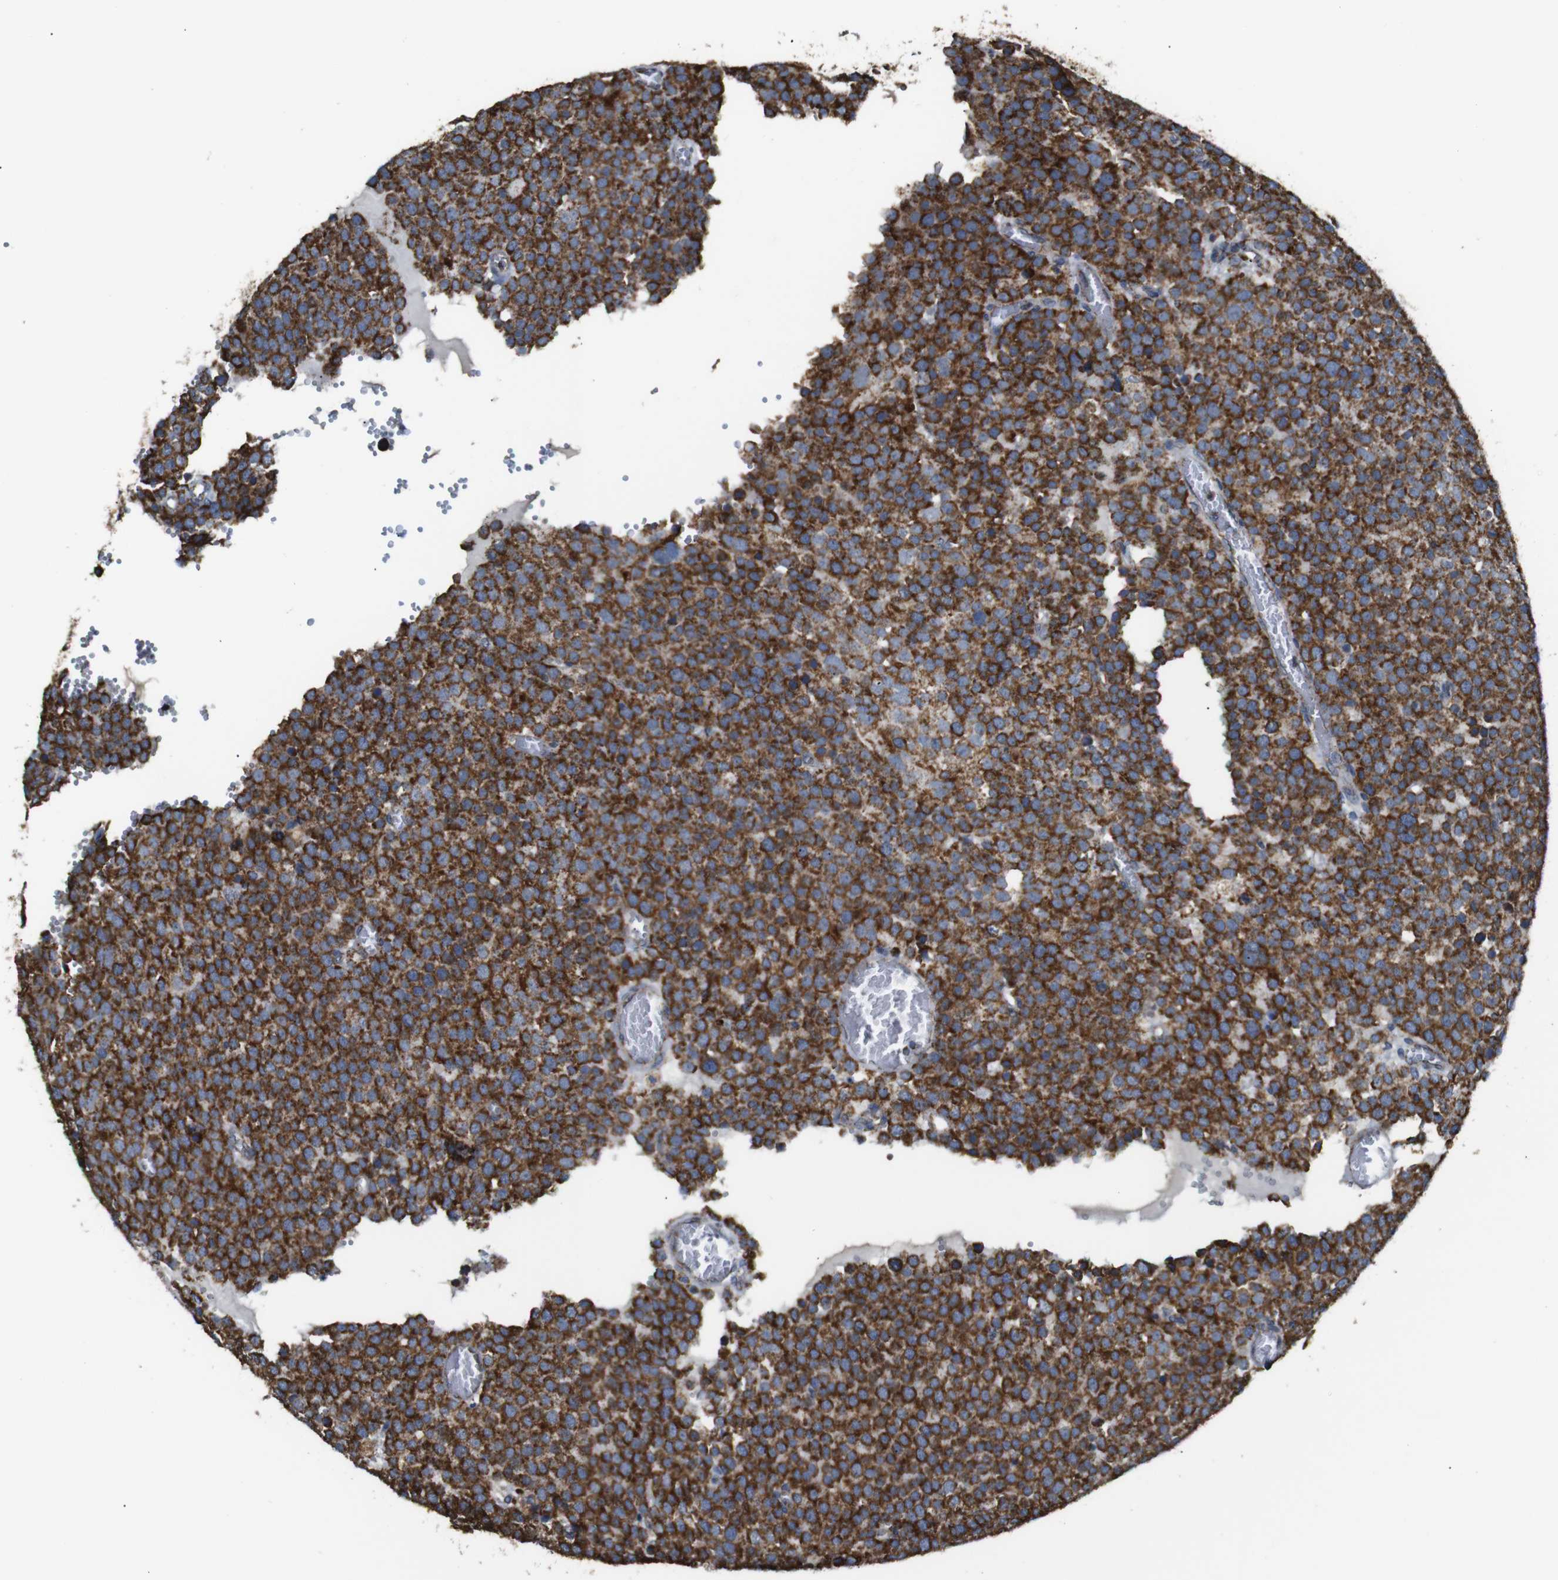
{"staining": {"intensity": "strong", "quantity": ">75%", "location": "cytoplasmic/membranous"}, "tissue": "testis cancer", "cell_type": "Tumor cells", "image_type": "cancer", "snomed": [{"axis": "morphology", "description": "Normal tissue, NOS"}, {"axis": "morphology", "description": "Seminoma, NOS"}, {"axis": "topography", "description": "Testis"}], "caption": "Brown immunohistochemical staining in testis cancer (seminoma) exhibits strong cytoplasmic/membranous staining in approximately >75% of tumor cells.", "gene": "NR3C2", "patient": {"sex": "male", "age": 71}}